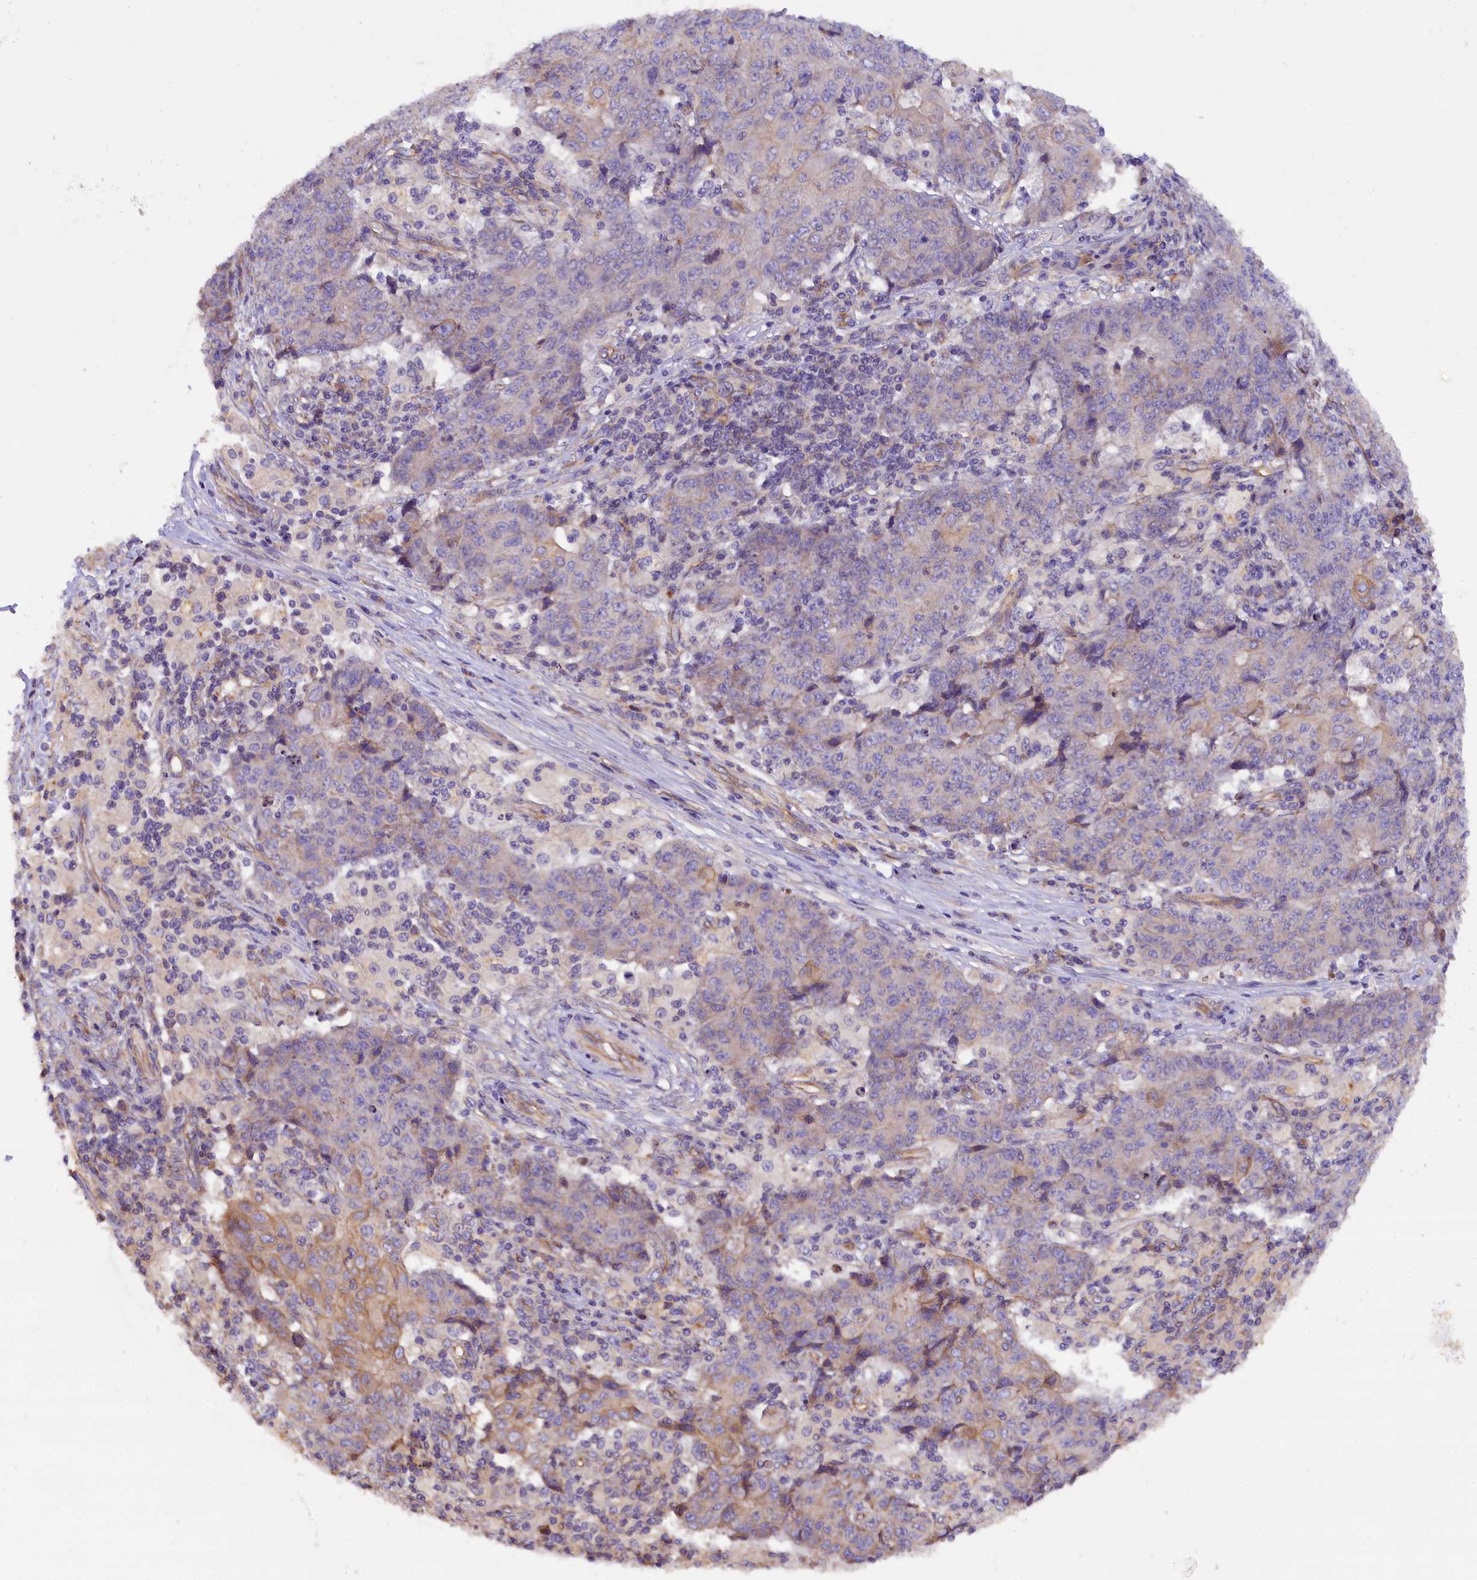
{"staining": {"intensity": "moderate", "quantity": "<25%", "location": "cytoplasmic/membranous"}, "tissue": "ovarian cancer", "cell_type": "Tumor cells", "image_type": "cancer", "snomed": [{"axis": "morphology", "description": "Carcinoma, endometroid"}, {"axis": "topography", "description": "Ovary"}], "caption": "The micrograph exhibits a brown stain indicating the presence of a protein in the cytoplasmic/membranous of tumor cells in endometroid carcinoma (ovarian).", "gene": "ERMARD", "patient": {"sex": "female", "age": 42}}